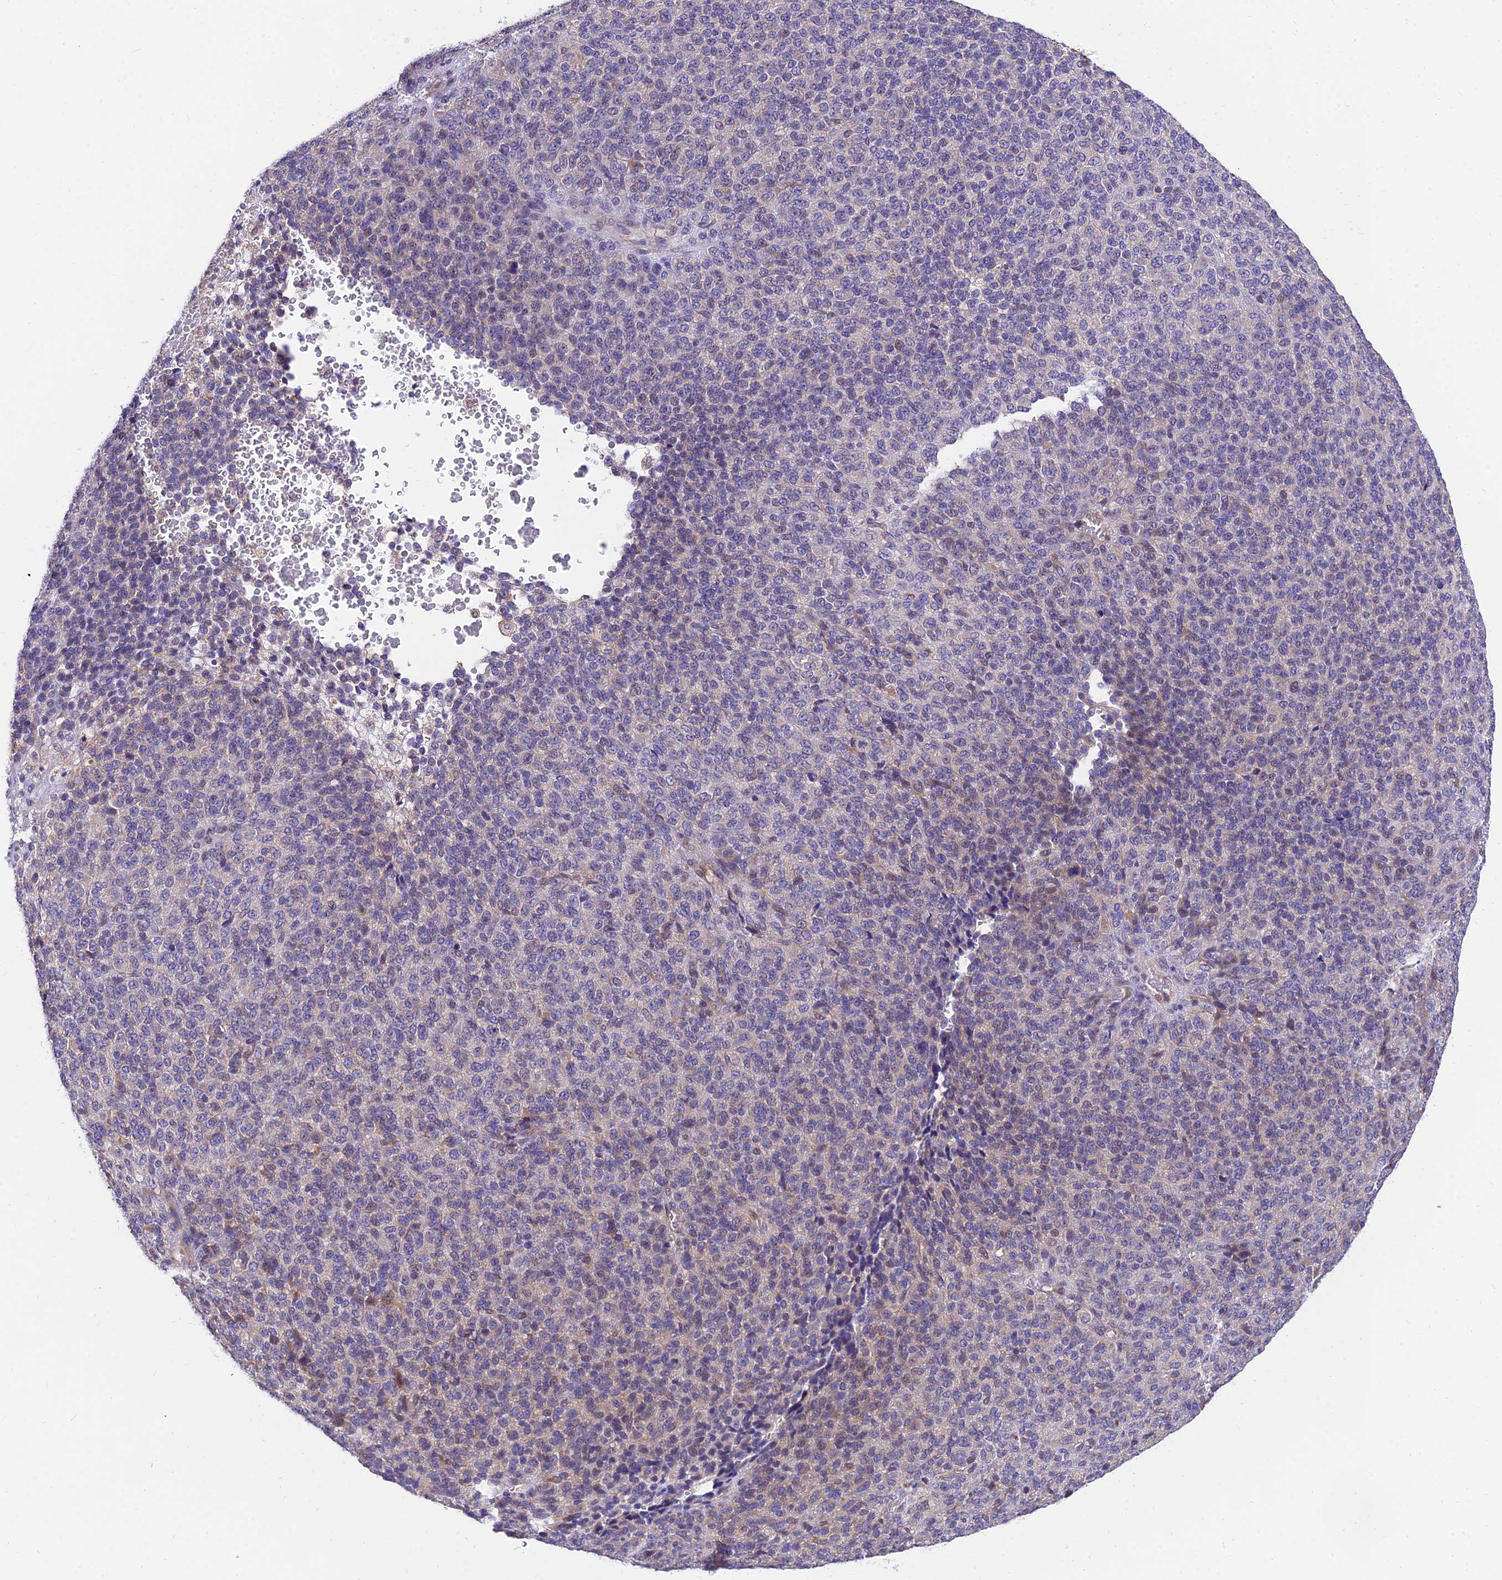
{"staining": {"intensity": "weak", "quantity": "<25%", "location": "cytoplasmic/membranous"}, "tissue": "melanoma", "cell_type": "Tumor cells", "image_type": "cancer", "snomed": [{"axis": "morphology", "description": "Malignant melanoma, Metastatic site"}, {"axis": "topography", "description": "Brain"}], "caption": "DAB (3,3'-diaminobenzidine) immunohistochemical staining of melanoma demonstrates no significant staining in tumor cells. The staining is performed using DAB brown chromogen with nuclei counter-stained in using hematoxylin.", "gene": "C6orf132", "patient": {"sex": "female", "age": 56}}